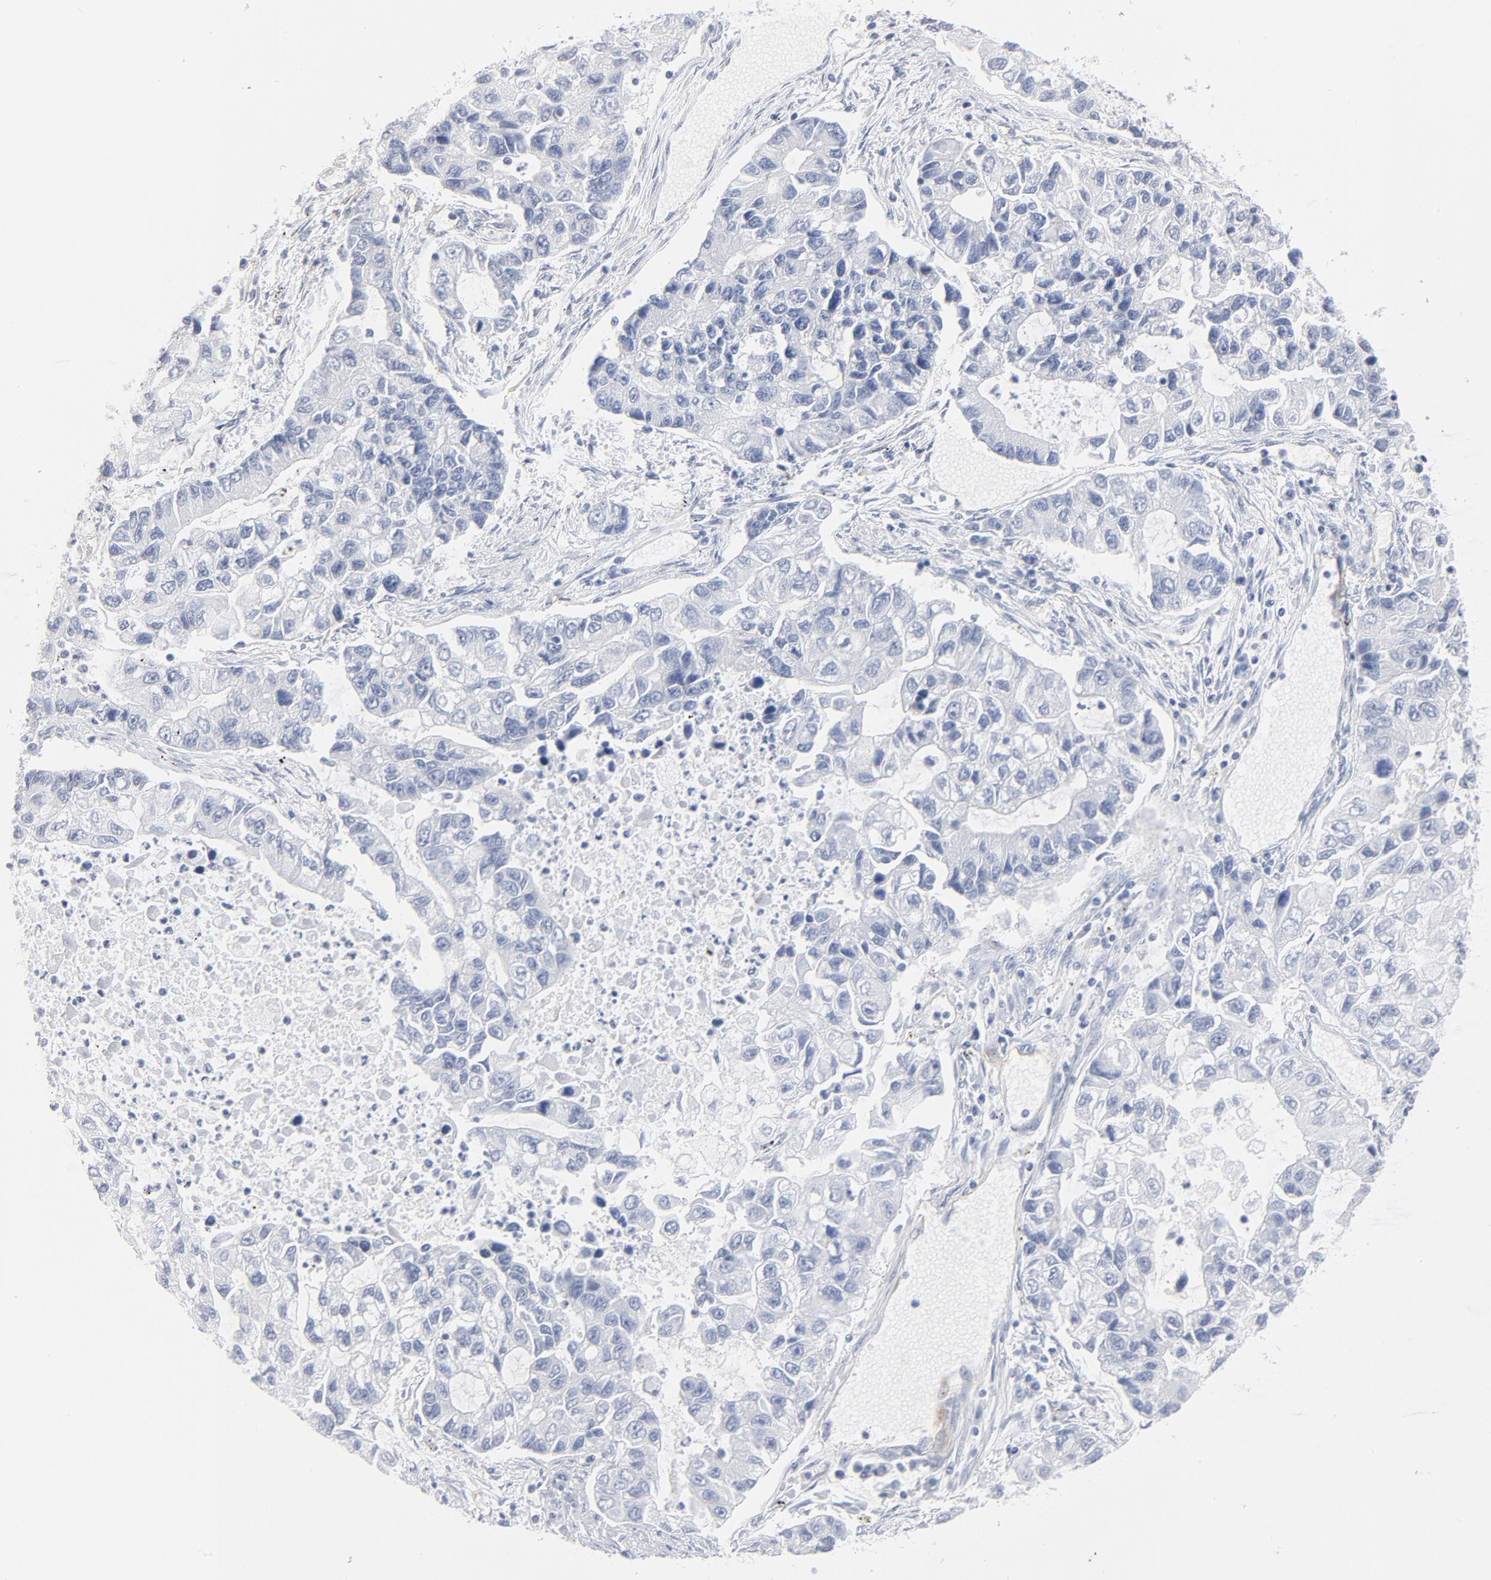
{"staining": {"intensity": "negative", "quantity": "none", "location": "none"}, "tissue": "lung cancer", "cell_type": "Tumor cells", "image_type": "cancer", "snomed": [{"axis": "morphology", "description": "Adenocarcinoma, NOS"}, {"axis": "topography", "description": "Lung"}], "caption": "This photomicrograph is of lung cancer (adenocarcinoma) stained with IHC to label a protein in brown with the nuclei are counter-stained blue. There is no staining in tumor cells.", "gene": "SHANK3", "patient": {"sex": "female", "age": 51}}